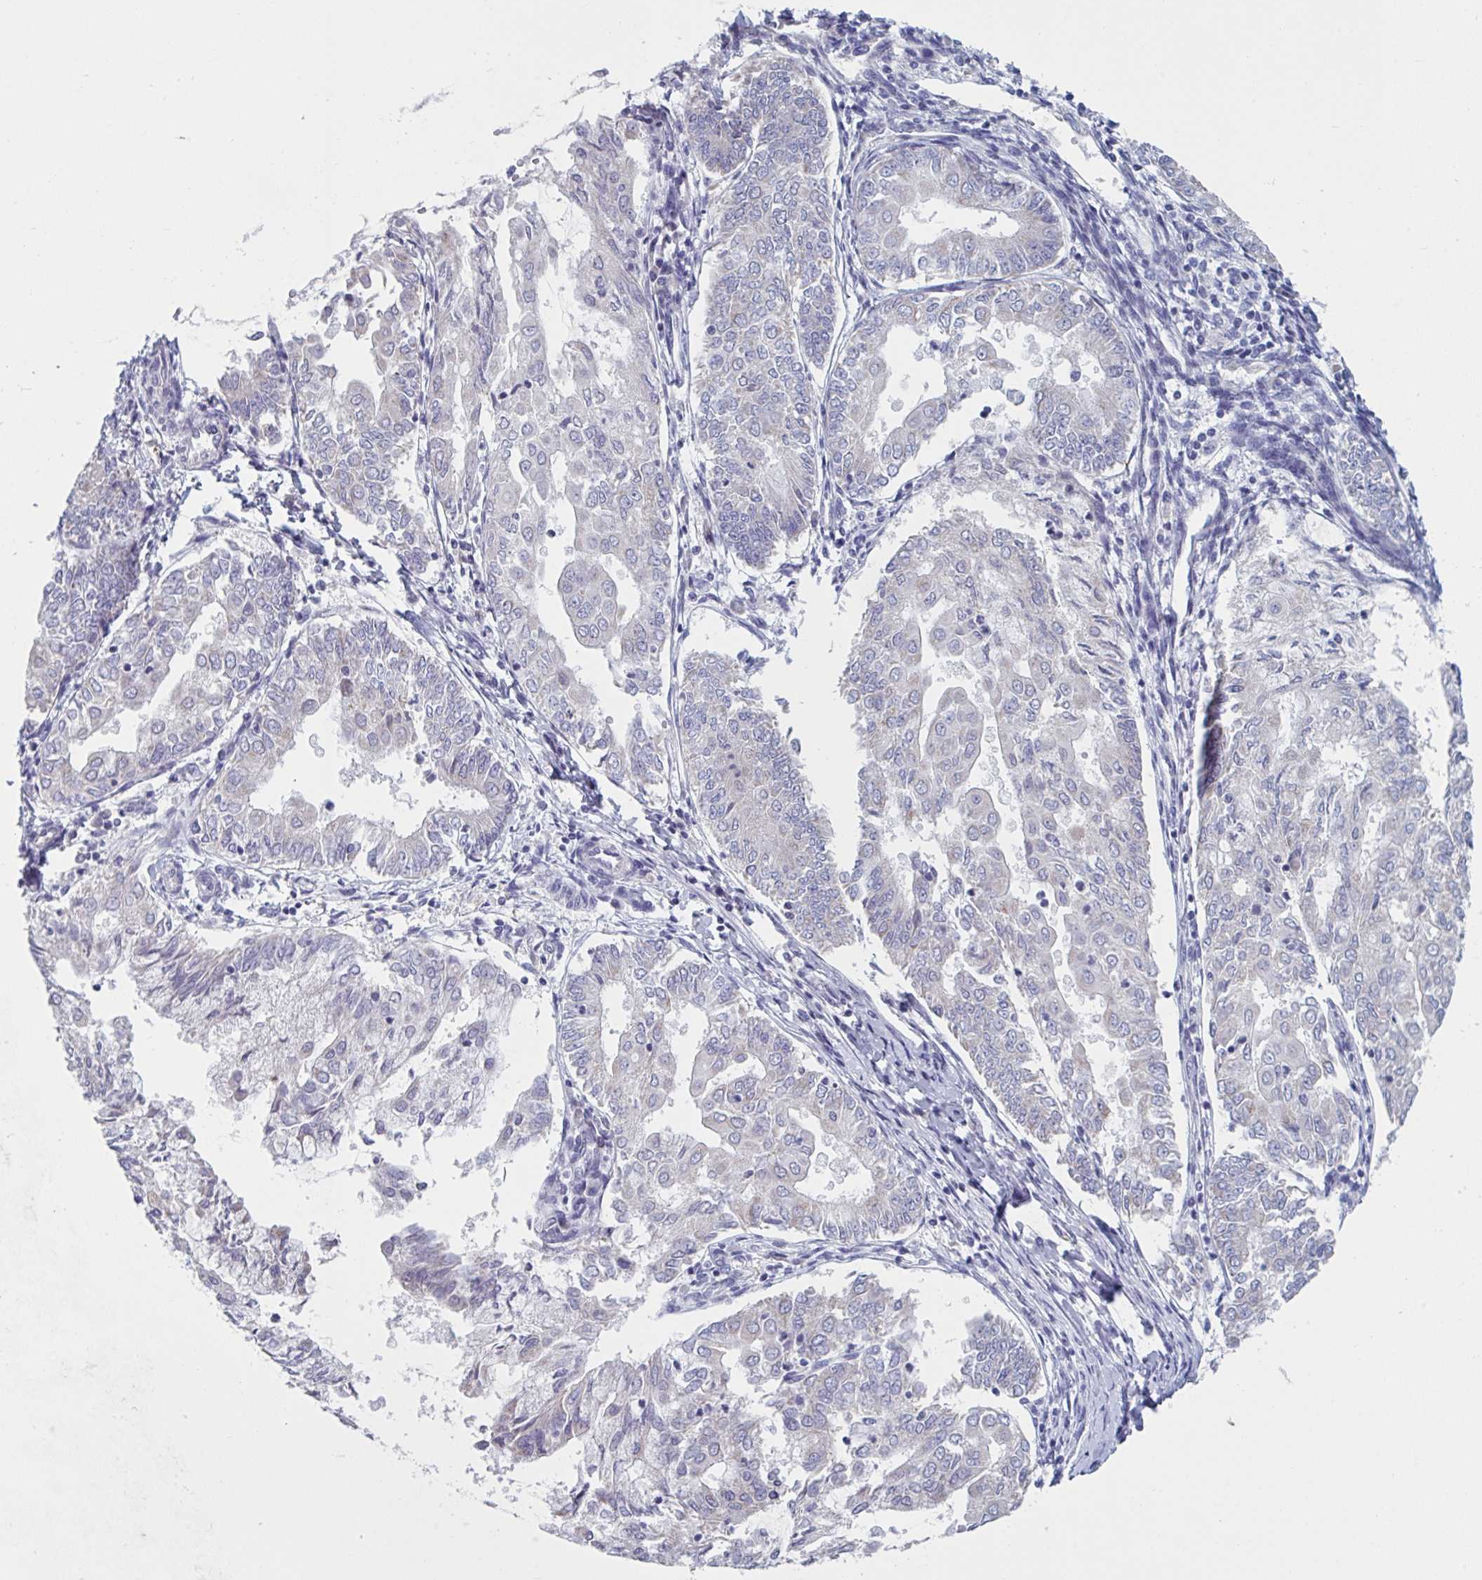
{"staining": {"intensity": "negative", "quantity": "none", "location": "none"}, "tissue": "endometrial cancer", "cell_type": "Tumor cells", "image_type": "cancer", "snomed": [{"axis": "morphology", "description": "Adenocarcinoma, NOS"}, {"axis": "topography", "description": "Endometrium"}], "caption": "A histopathology image of endometrial cancer stained for a protein demonstrates no brown staining in tumor cells.", "gene": "NDUFC2", "patient": {"sex": "female", "age": 68}}